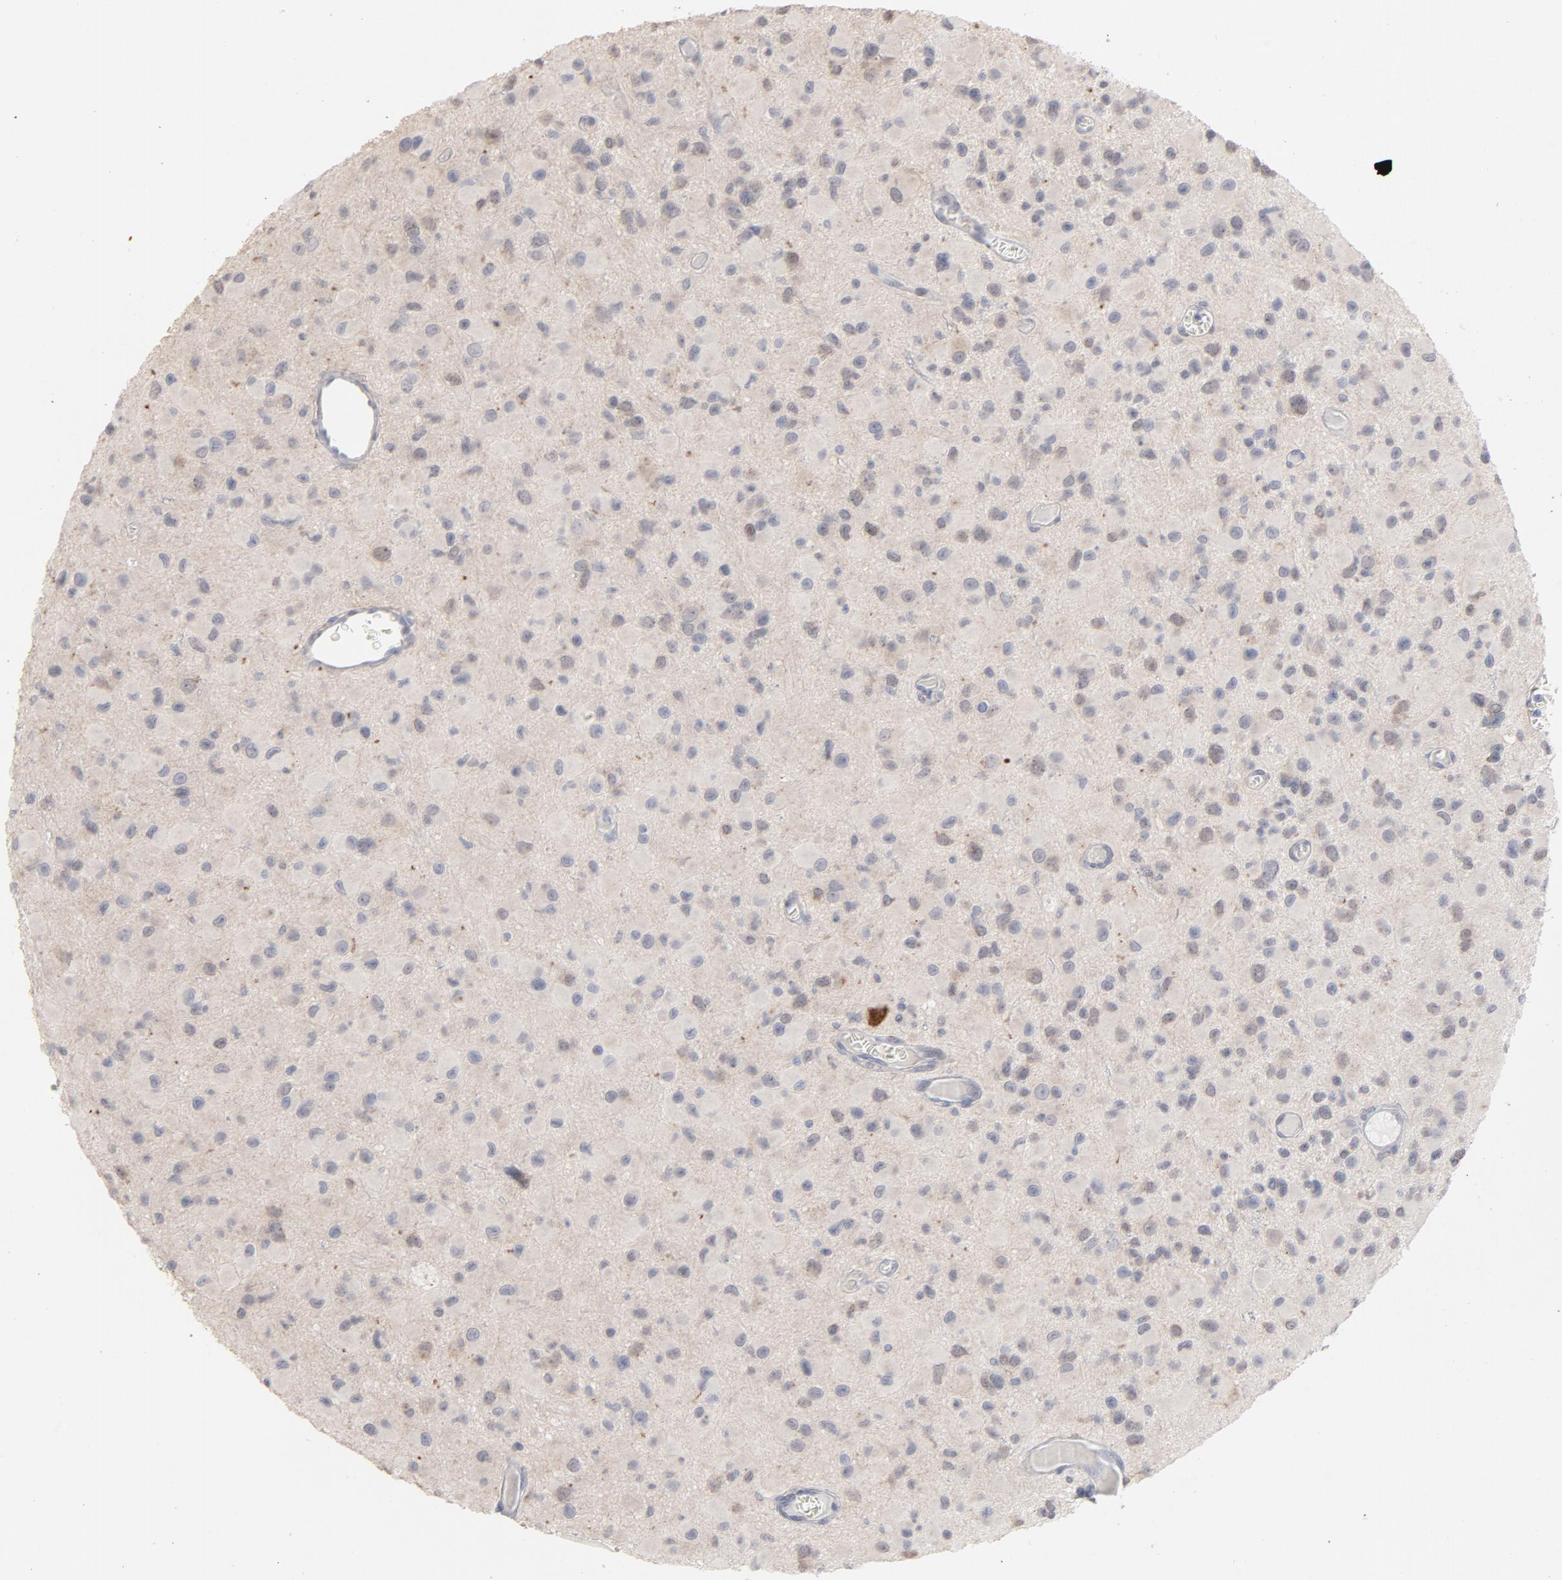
{"staining": {"intensity": "weak", "quantity": ">75%", "location": "cytoplasmic/membranous,nuclear"}, "tissue": "glioma", "cell_type": "Tumor cells", "image_type": "cancer", "snomed": [{"axis": "morphology", "description": "Glioma, malignant, Low grade"}, {"axis": "topography", "description": "Brain"}], "caption": "A high-resolution micrograph shows immunohistochemistry staining of glioma, which exhibits weak cytoplasmic/membranous and nuclear expression in approximately >75% of tumor cells.", "gene": "PNMA1", "patient": {"sex": "male", "age": 42}}